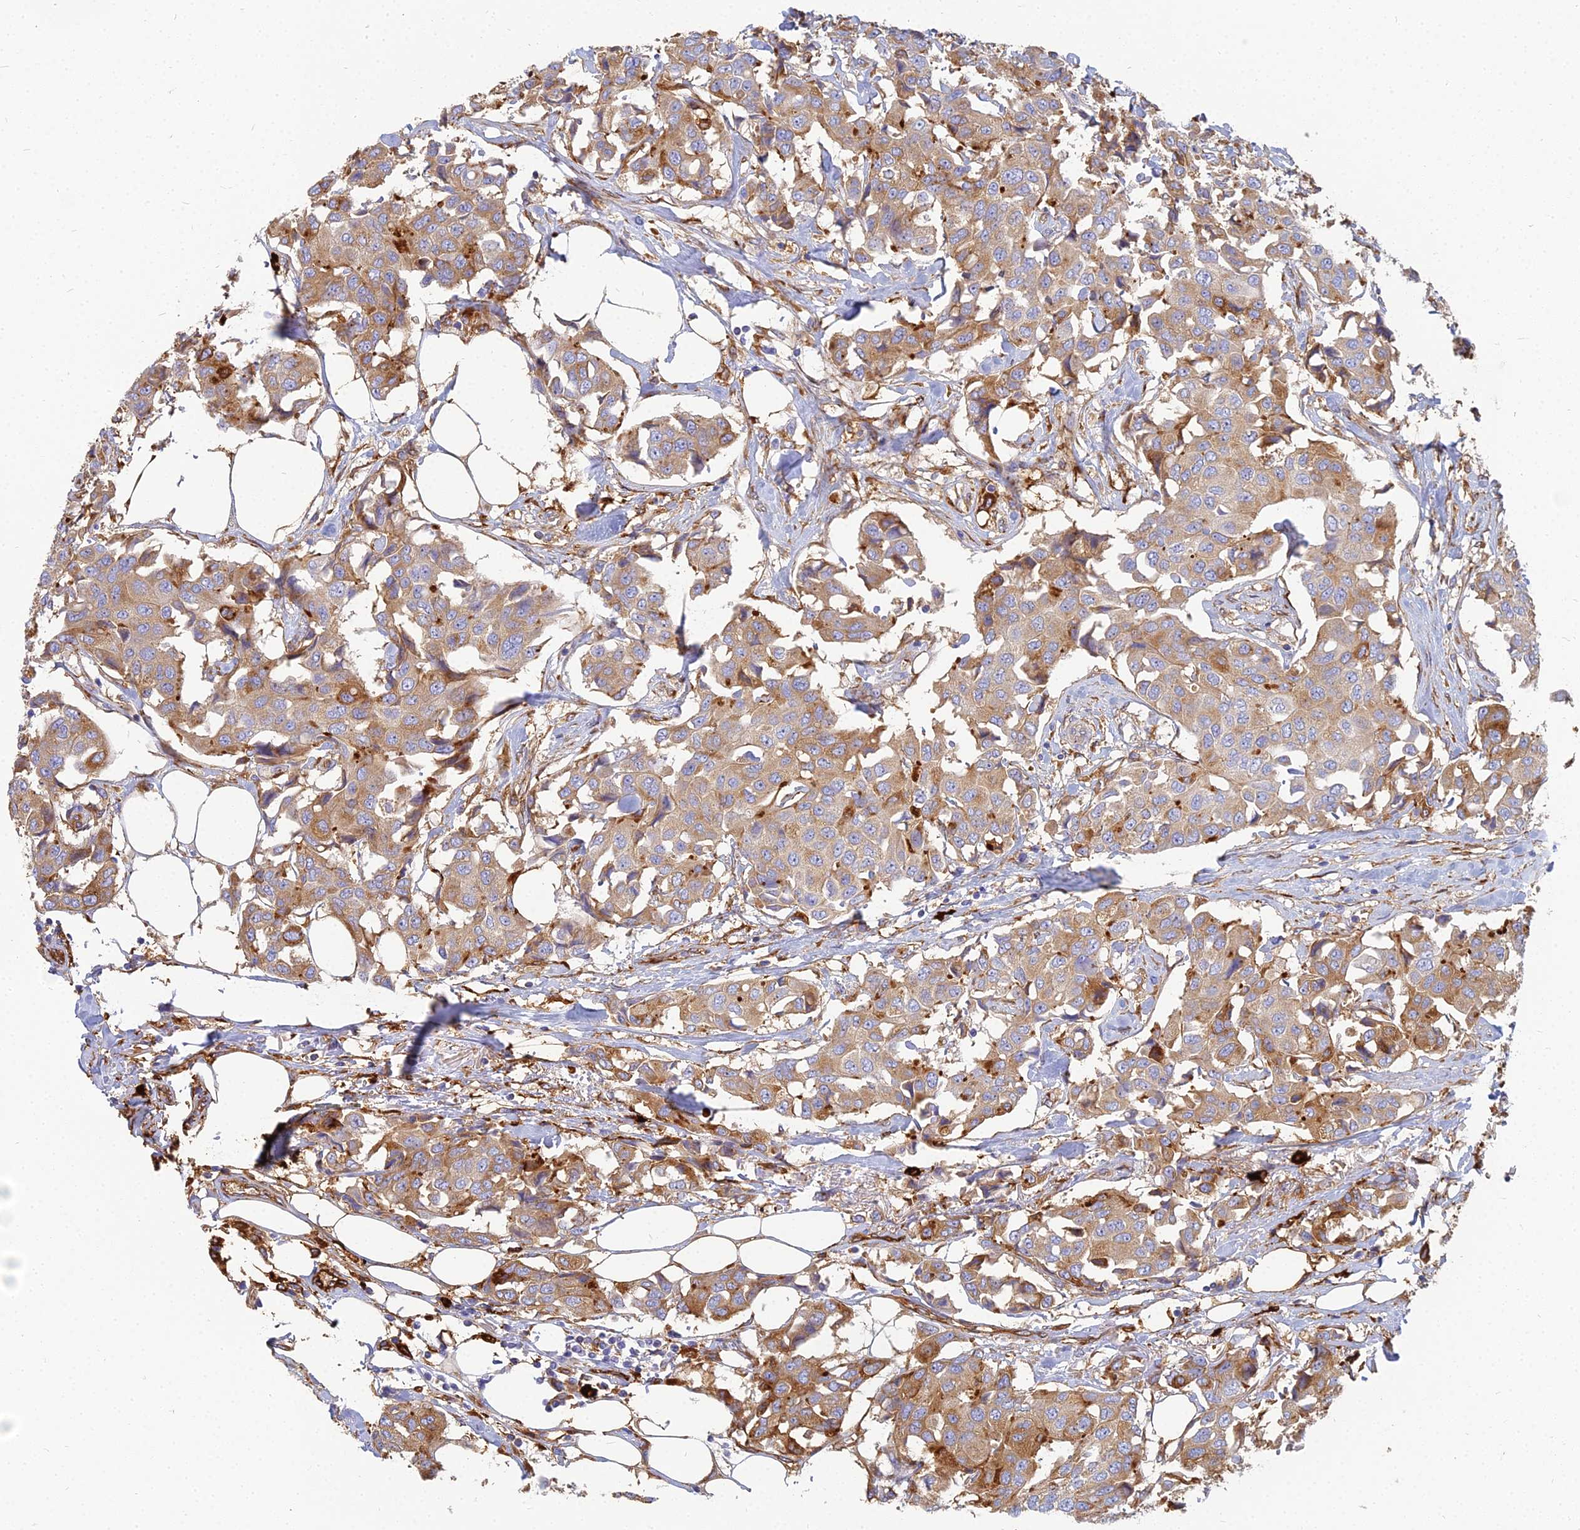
{"staining": {"intensity": "moderate", "quantity": ">75%", "location": "cytoplasmic/membranous"}, "tissue": "breast cancer", "cell_type": "Tumor cells", "image_type": "cancer", "snomed": [{"axis": "morphology", "description": "Duct carcinoma"}, {"axis": "topography", "description": "Breast"}], "caption": "A brown stain shows moderate cytoplasmic/membranous expression of a protein in breast cancer tumor cells. Using DAB (brown) and hematoxylin (blue) stains, captured at high magnification using brightfield microscopy.", "gene": "VAT1", "patient": {"sex": "female", "age": 80}}